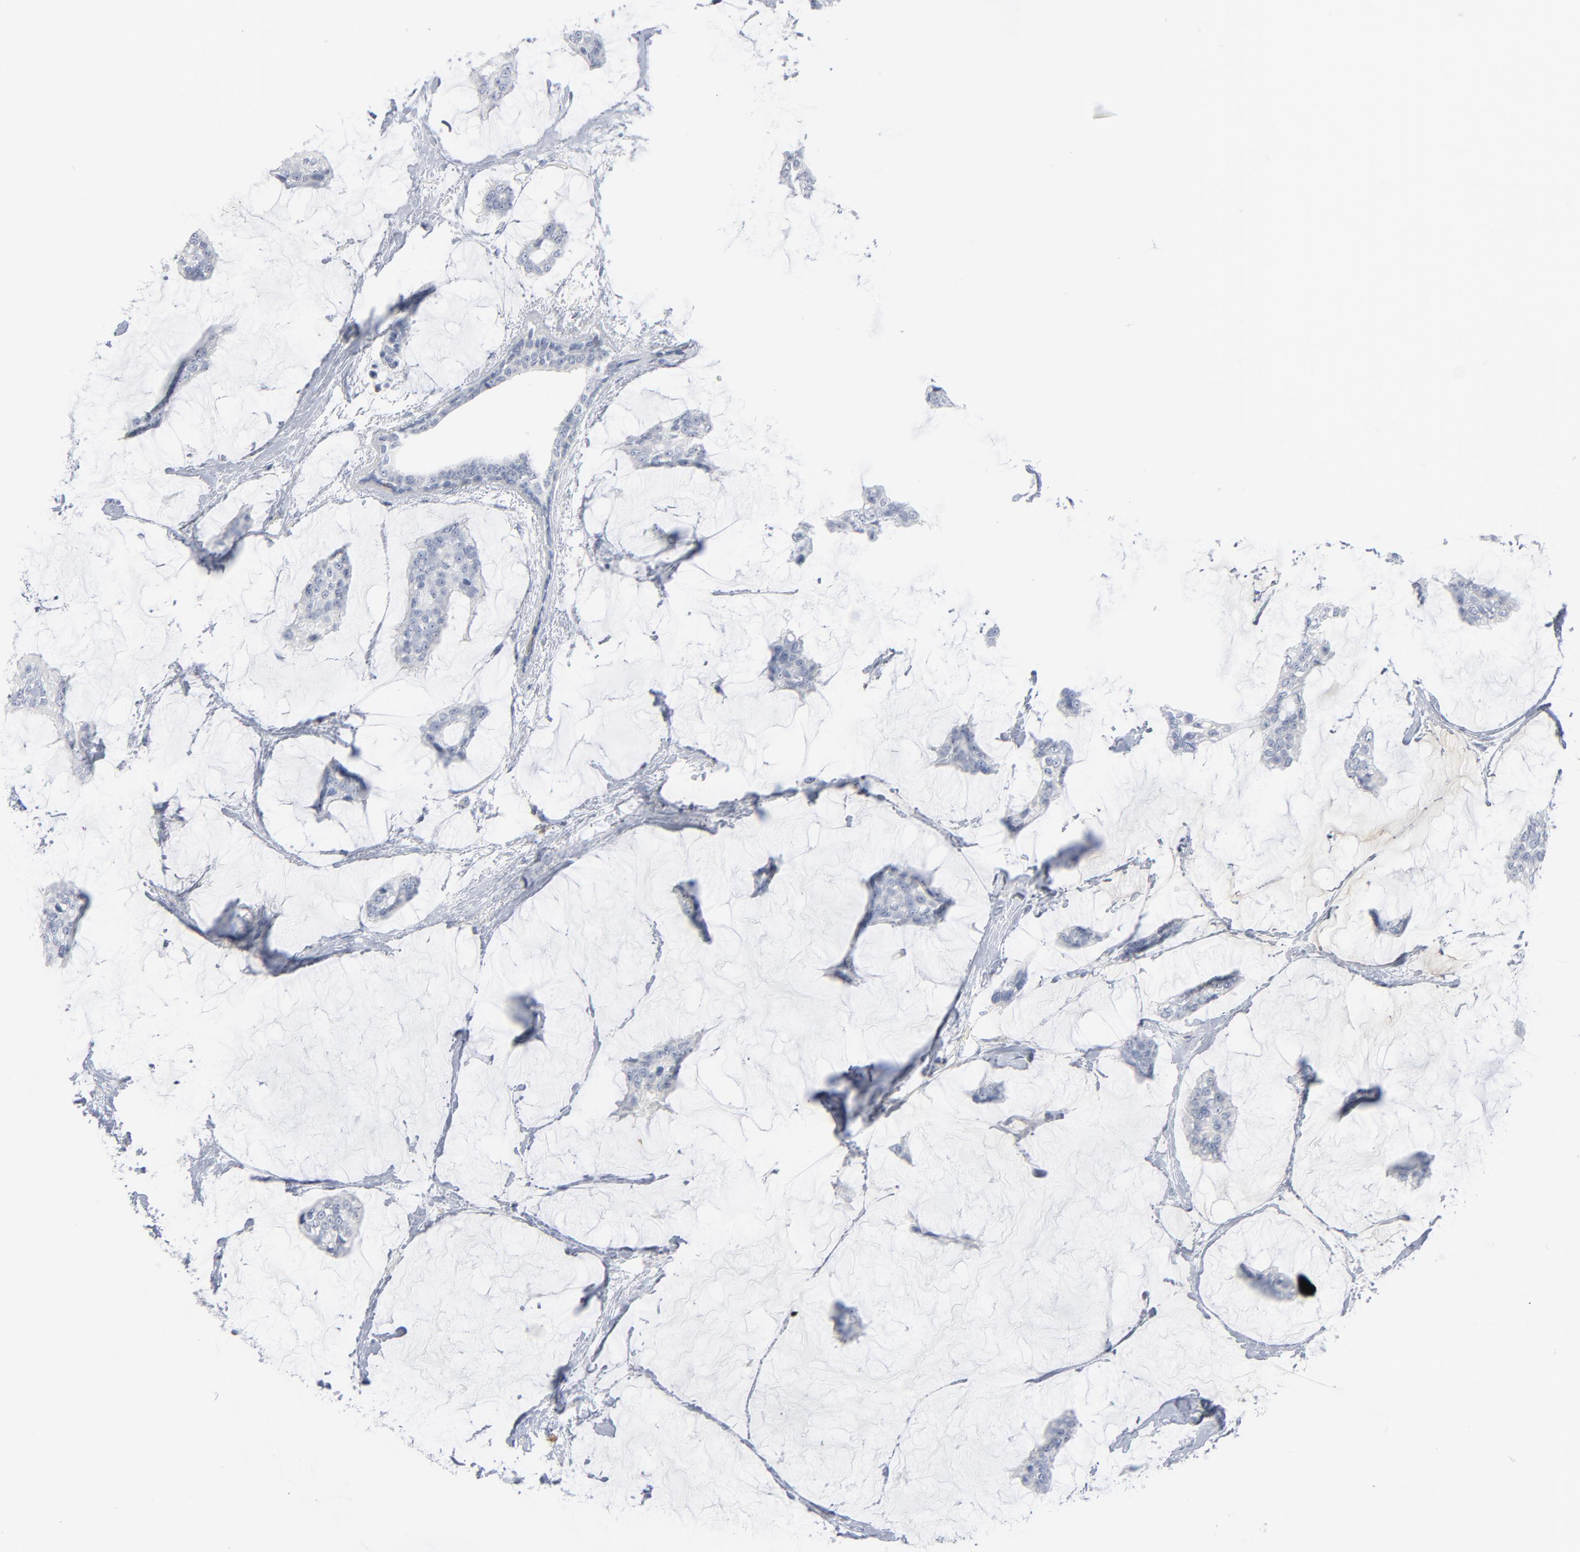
{"staining": {"intensity": "negative", "quantity": "none", "location": "none"}, "tissue": "breast cancer", "cell_type": "Tumor cells", "image_type": "cancer", "snomed": [{"axis": "morphology", "description": "Duct carcinoma"}, {"axis": "topography", "description": "Breast"}], "caption": "The immunohistochemistry micrograph has no significant expression in tumor cells of breast cancer tissue.", "gene": "PTK2B", "patient": {"sex": "female", "age": 93}}